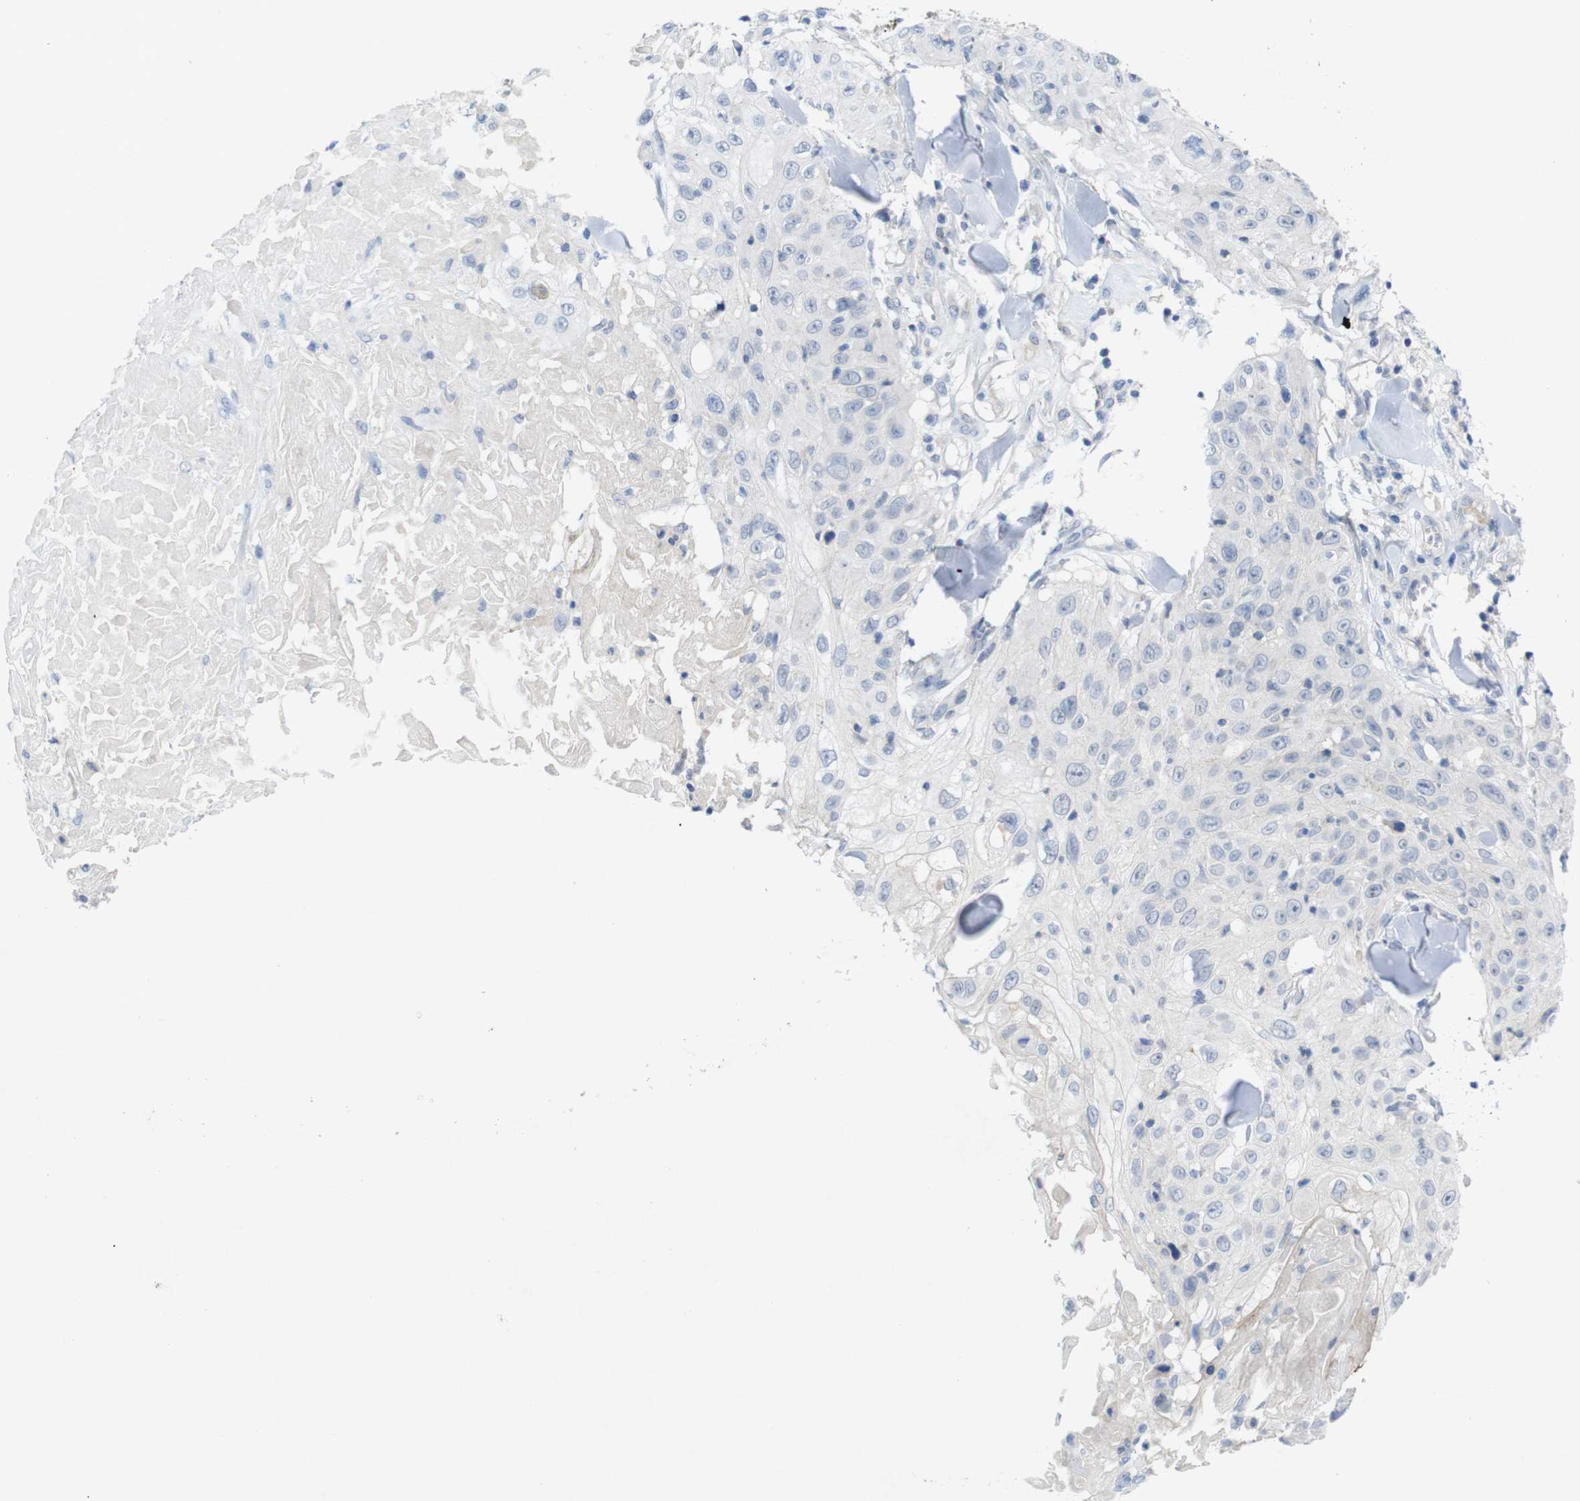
{"staining": {"intensity": "negative", "quantity": "none", "location": "none"}, "tissue": "skin cancer", "cell_type": "Tumor cells", "image_type": "cancer", "snomed": [{"axis": "morphology", "description": "Squamous cell carcinoma, NOS"}, {"axis": "topography", "description": "Skin"}], "caption": "Skin squamous cell carcinoma was stained to show a protein in brown. There is no significant expression in tumor cells.", "gene": "SLAMF7", "patient": {"sex": "male", "age": 86}}